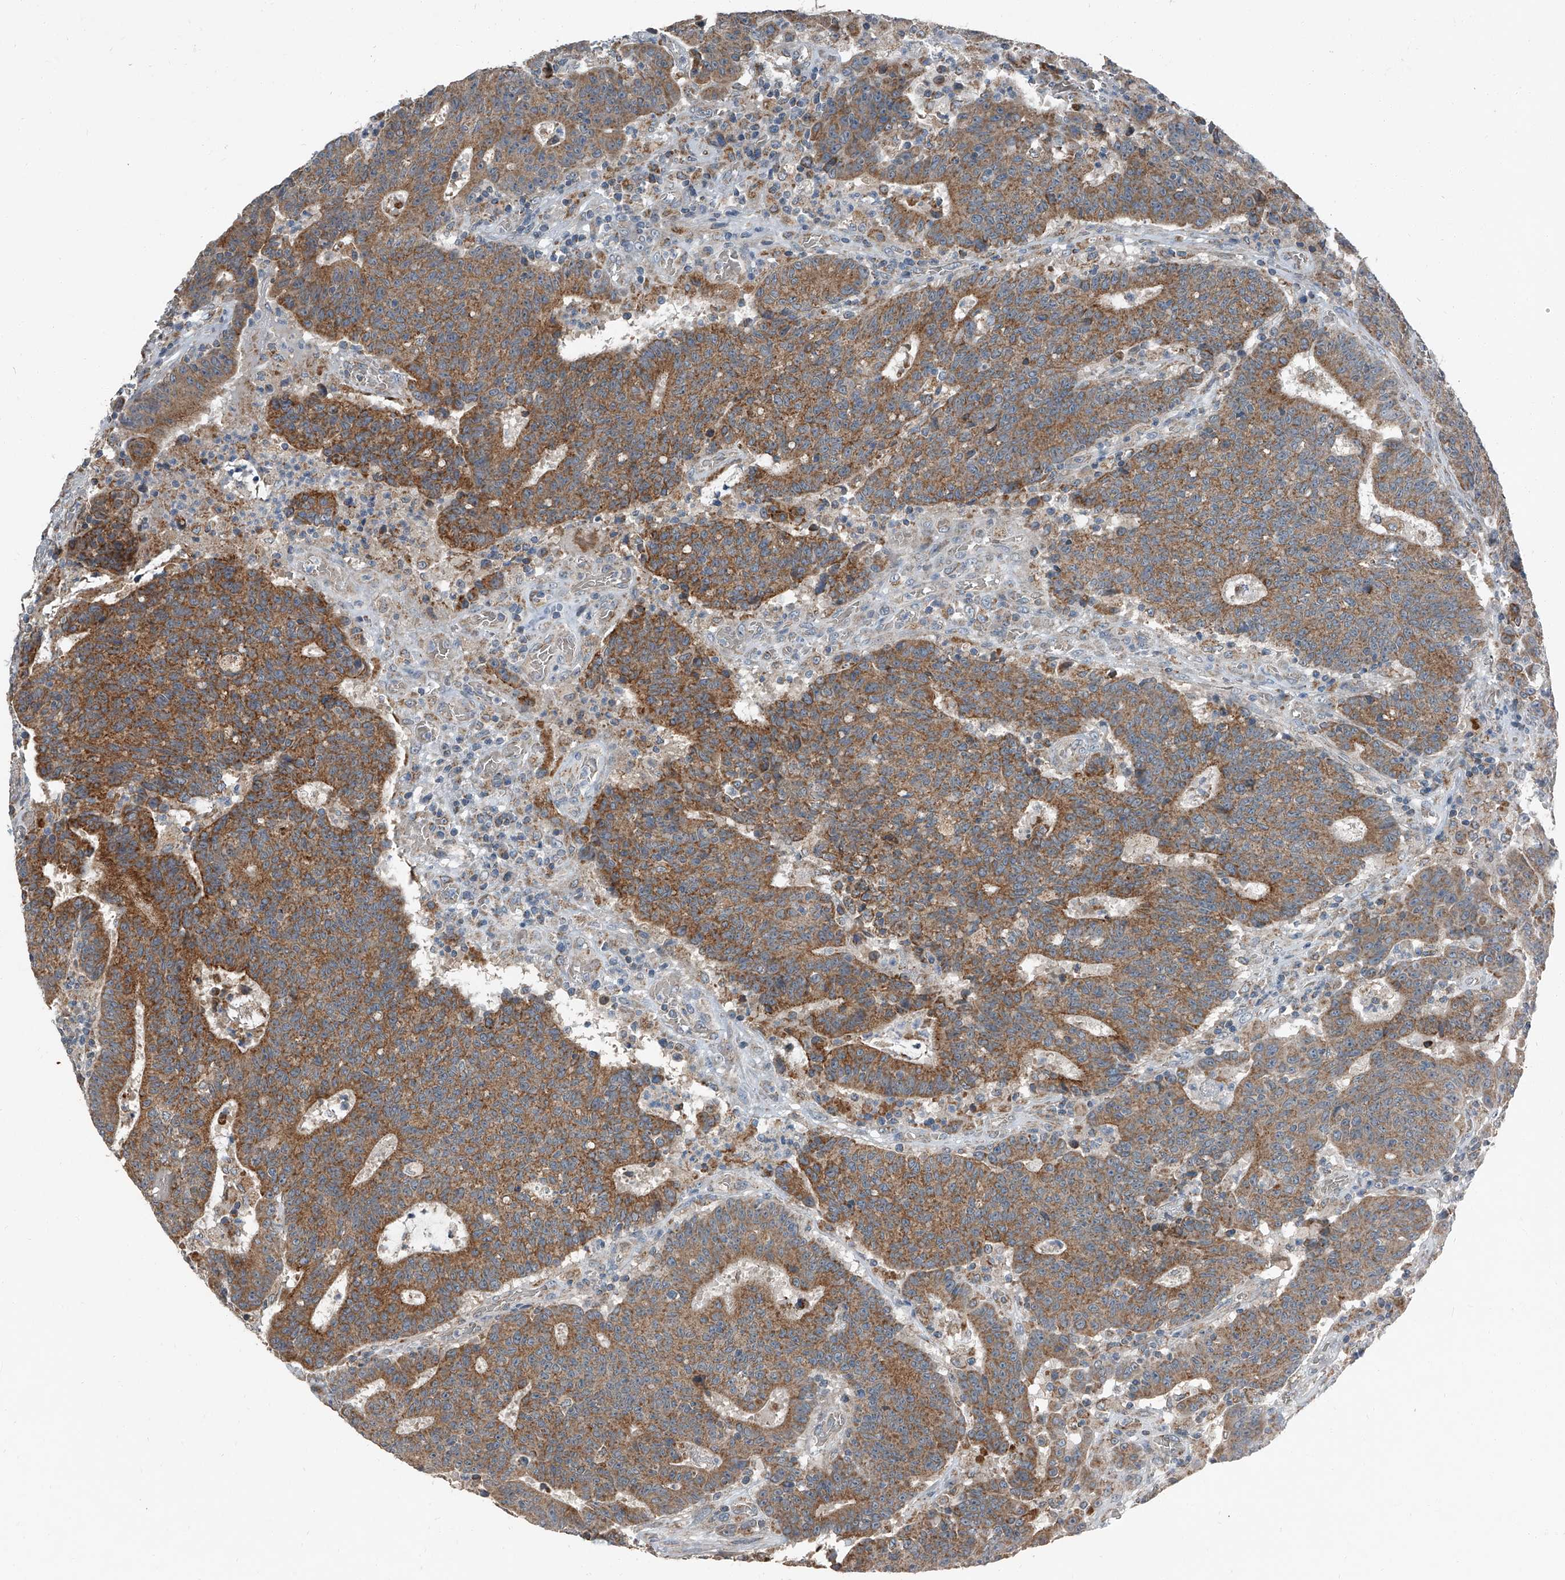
{"staining": {"intensity": "strong", "quantity": ">75%", "location": "cytoplasmic/membranous"}, "tissue": "colorectal cancer", "cell_type": "Tumor cells", "image_type": "cancer", "snomed": [{"axis": "morphology", "description": "Adenocarcinoma, NOS"}, {"axis": "topography", "description": "Colon"}], "caption": "There is high levels of strong cytoplasmic/membranous positivity in tumor cells of colorectal cancer (adenocarcinoma), as demonstrated by immunohistochemical staining (brown color).", "gene": "CHRNA7", "patient": {"sex": "female", "age": 75}}